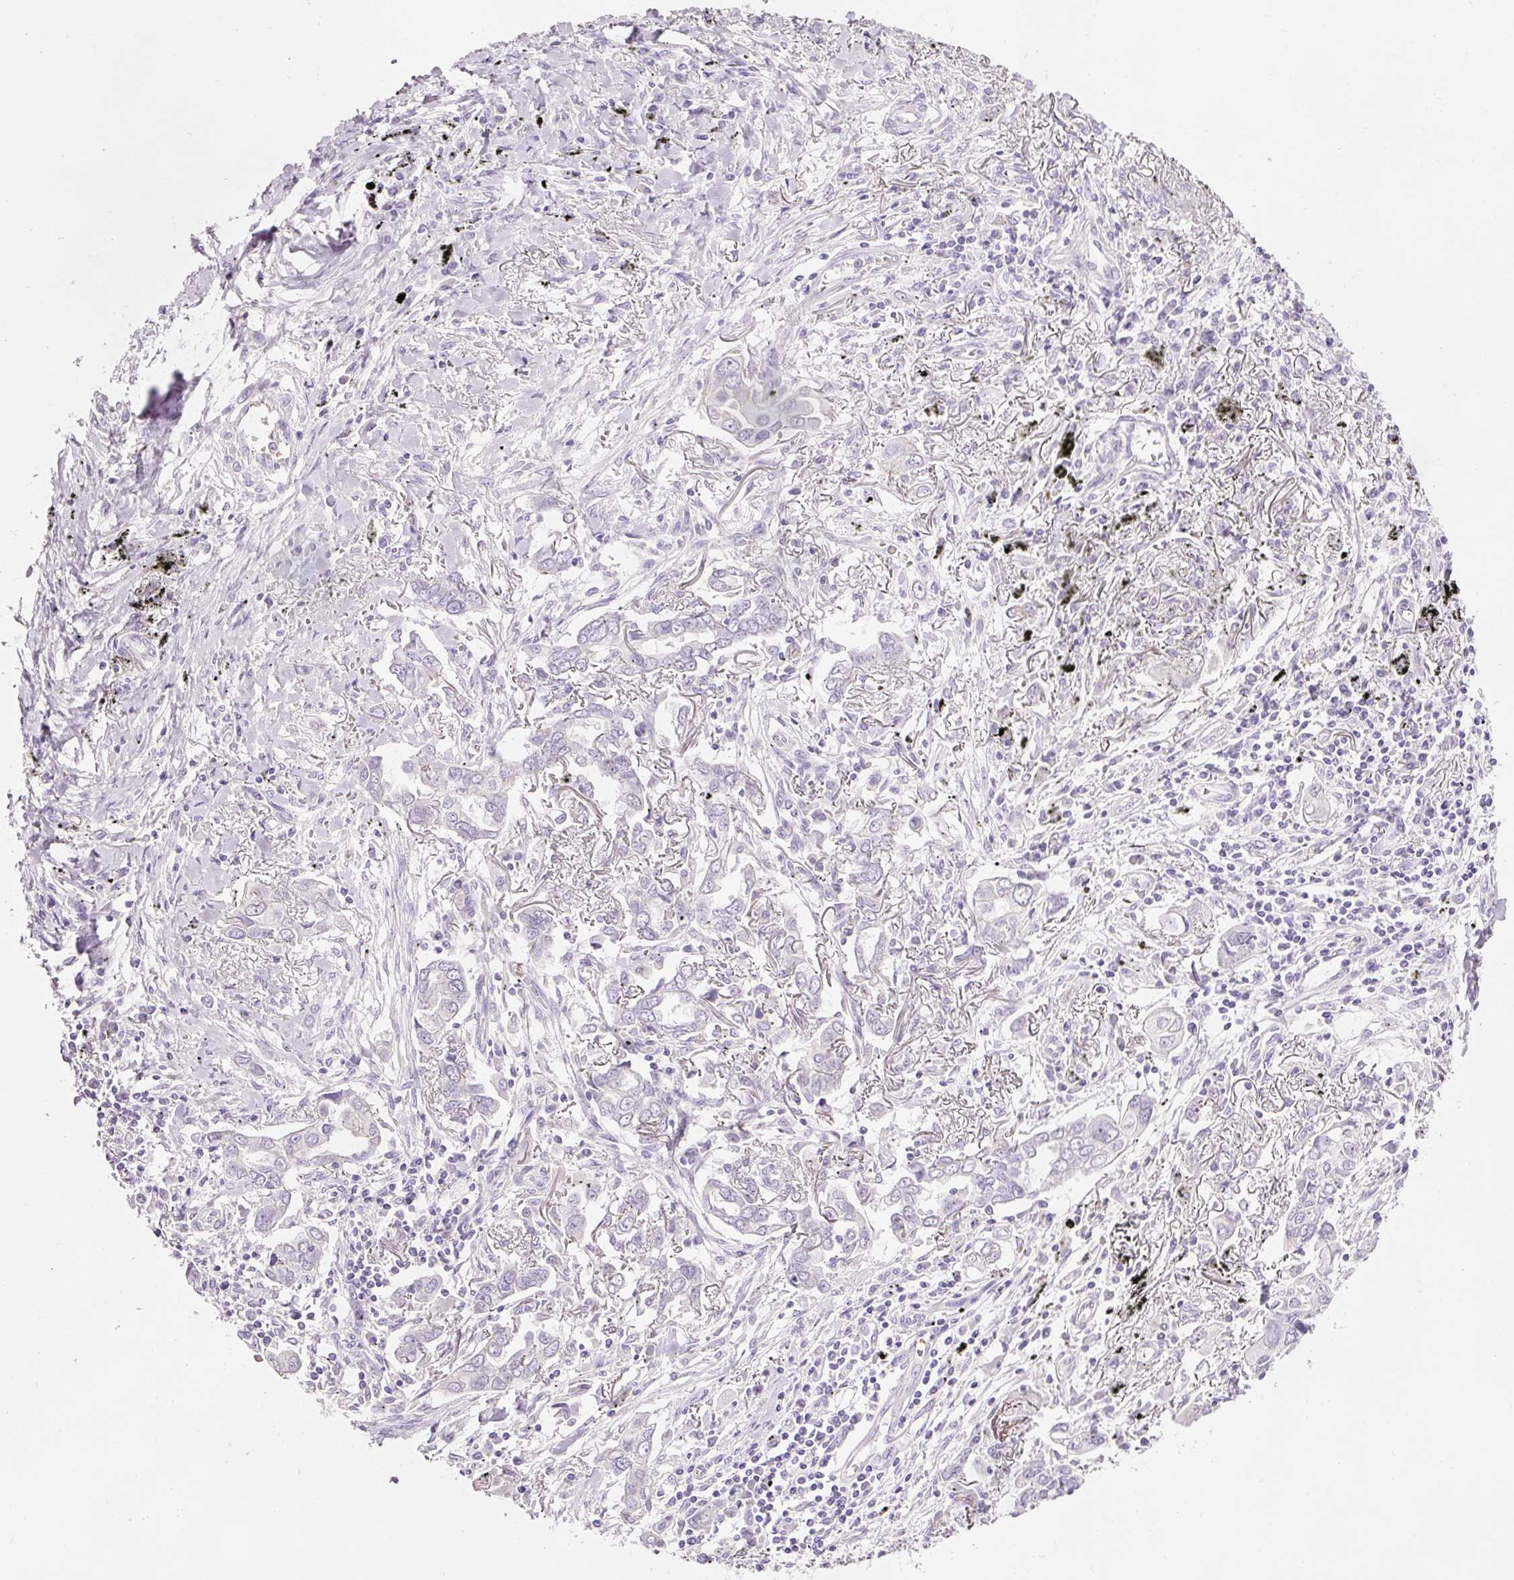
{"staining": {"intensity": "negative", "quantity": "none", "location": "none"}, "tissue": "lung cancer", "cell_type": "Tumor cells", "image_type": "cancer", "snomed": [{"axis": "morphology", "description": "Adenocarcinoma, NOS"}, {"axis": "topography", "description": "Lung"}], "caption": "Micrograph shows no significant protein positivity in tumor cells of adenocarcinoma (lung).", "gene": "DHRS11", "patient": {"sex": "male", "age": 76}}